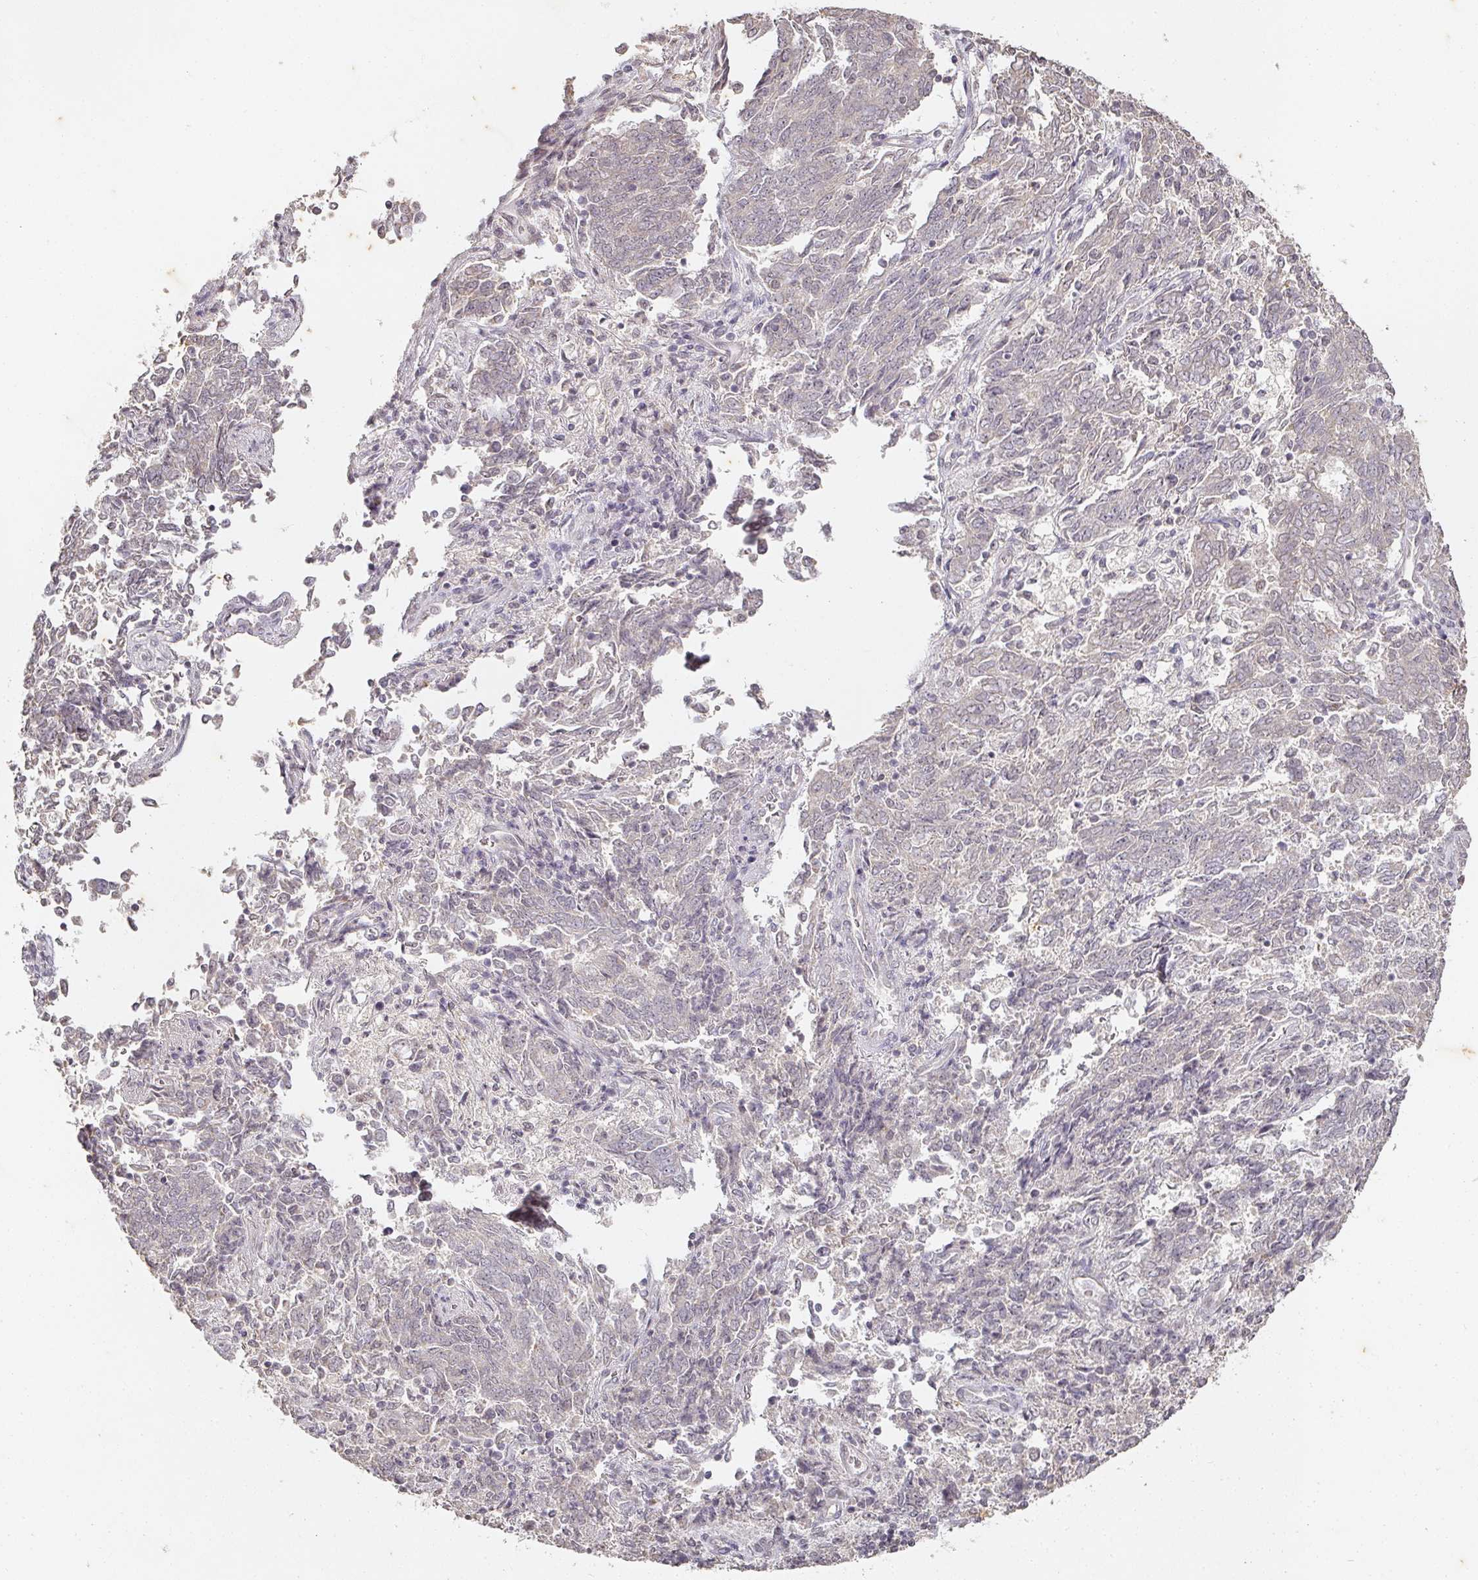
{"staining": {"intensity": "negative", "quantity": "none", "location": "none"}, "tissue": "endometrial cancer", "cell_type": "Tumor cells", "image_type": "cancer", "snomed": [{"axis": "morphology", "description": "Adenocarcinoma, NOS"}, {"axis": "topography", "description": "Endometrium"}], "caption": "A micrograph of endometrial cancer (adenocarcinoma) stained for a protein displays no brown staining in tumor cells. The staining is performed using DAB brown chromogen with nuclei counter-stained in using hematoxylin.", "gene": "CAPN5", "patient": {"sex": "female", "age": 80}}